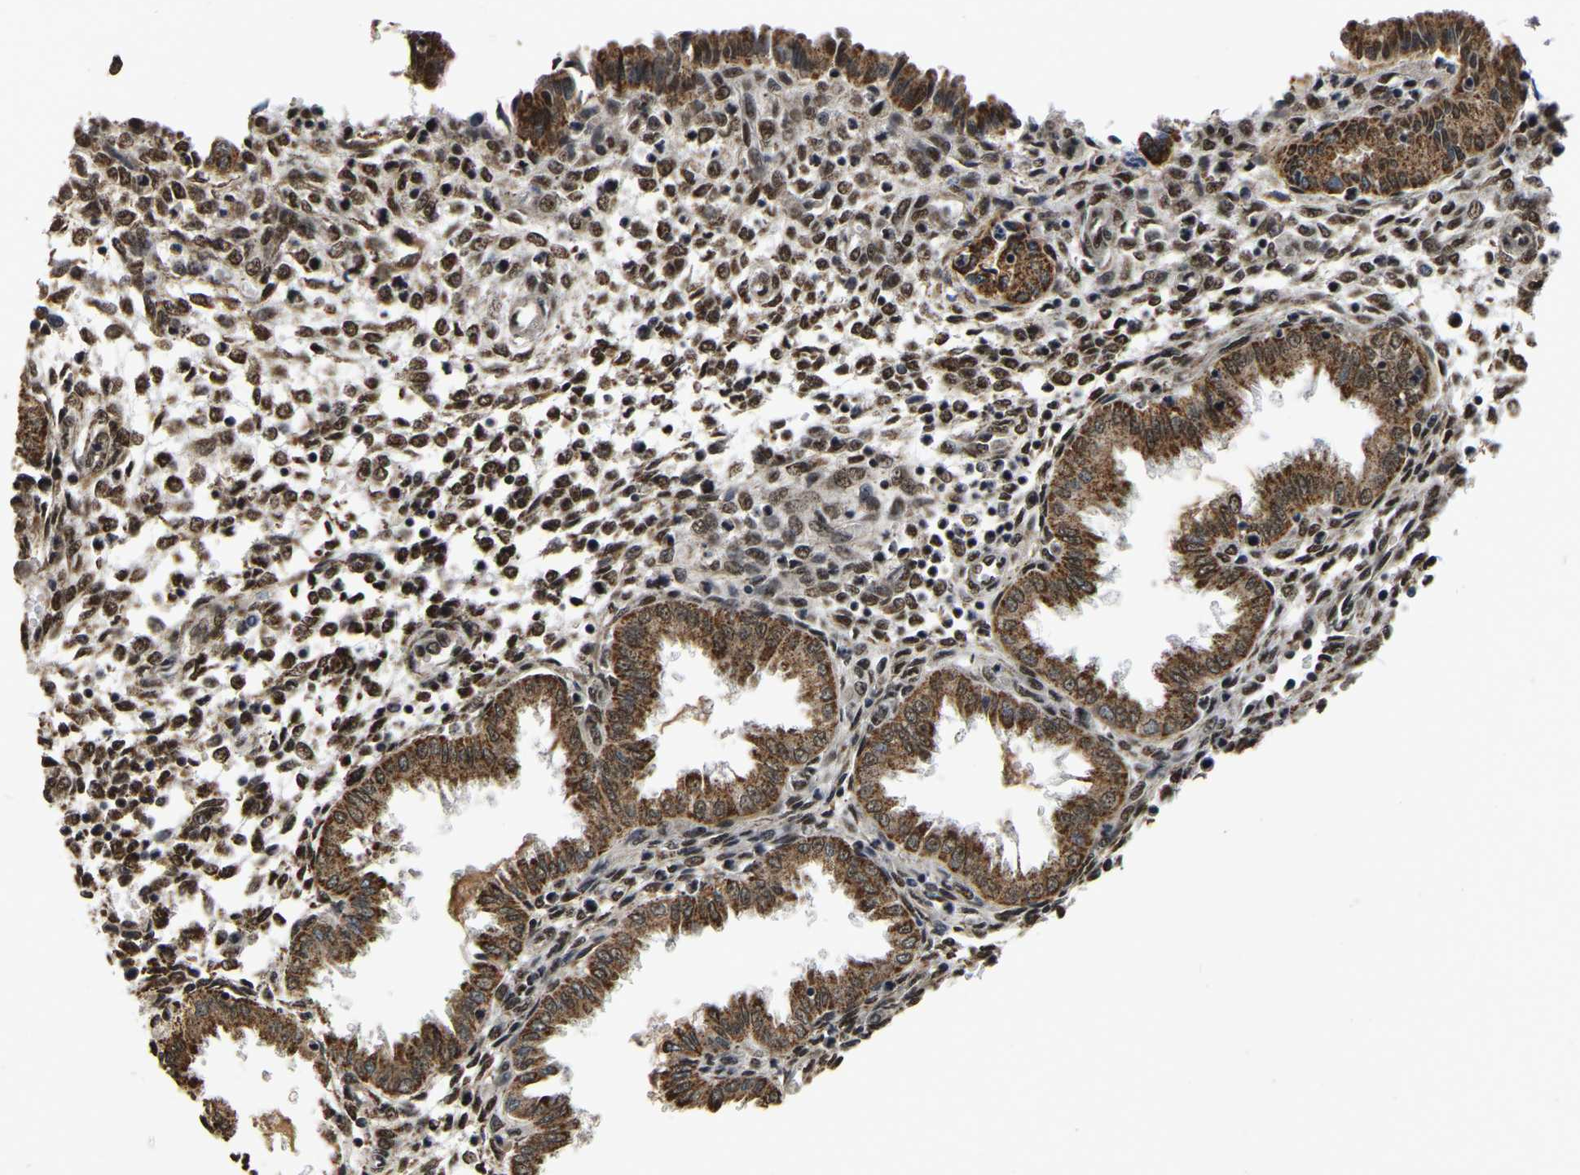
{"staining": {"intensity": "strong", "quantity": "25%-75%", "location": "cytoplasmic/membranous,nuclear"}, "tissue": "endometrium", "cell_type": "Cells in endometrial stroma", "image_type": "normal", "snomed": [{"axis": "morphology", "description": "Normal tissue, NOS"}, {"axis": "topography", "description": "Endometrium"}], "caption": "Cells in endometrial stroma exhibit high levels of strong cytoplasmic/membranous,nuclear staining in approximately 25%-75% of cells in benign human endometrium.", "gene": "CIAO1", "patient": {"sex": "female", "age": 33}}